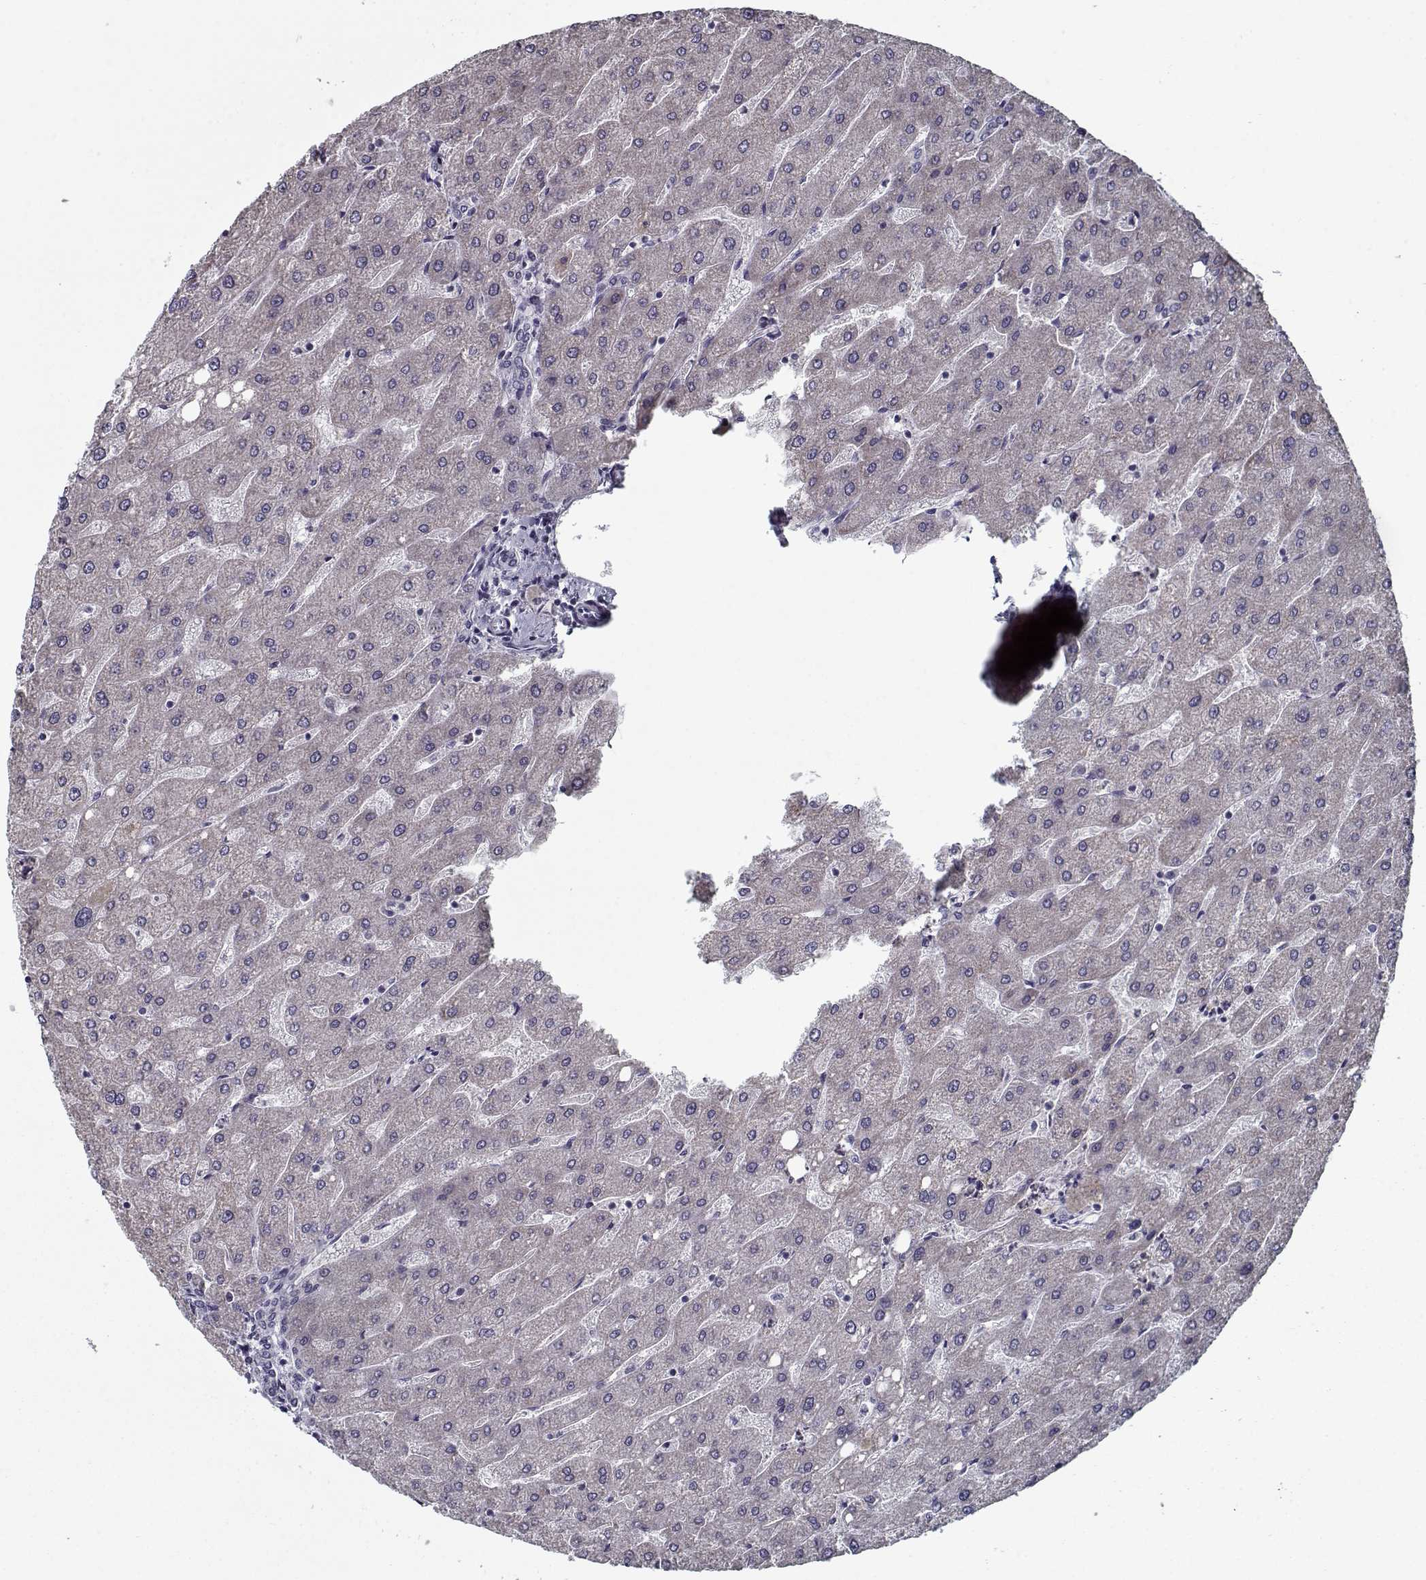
{"staining": {"intensity": "negative", "quantity": "none", "location": "none"}, "tissue": "liver", "cell_type": "Cholangiocytes", "image_type": "normal", "snomed": [{"axis": "morphology", "description": "Normal tissue, NOS"}, {"axis": "topography", "description": "Liver"}], "caption": "This is a image of immunohistochemistry (IHC) staining of unremarkable liver, which shows no positivity in cholangiocytes. (DAB (3,3'-diaminobenzidine) immunohistochemistry, high magnification).", "gene": "DDX25", "patient": {"sex": "male", "age": 67}}